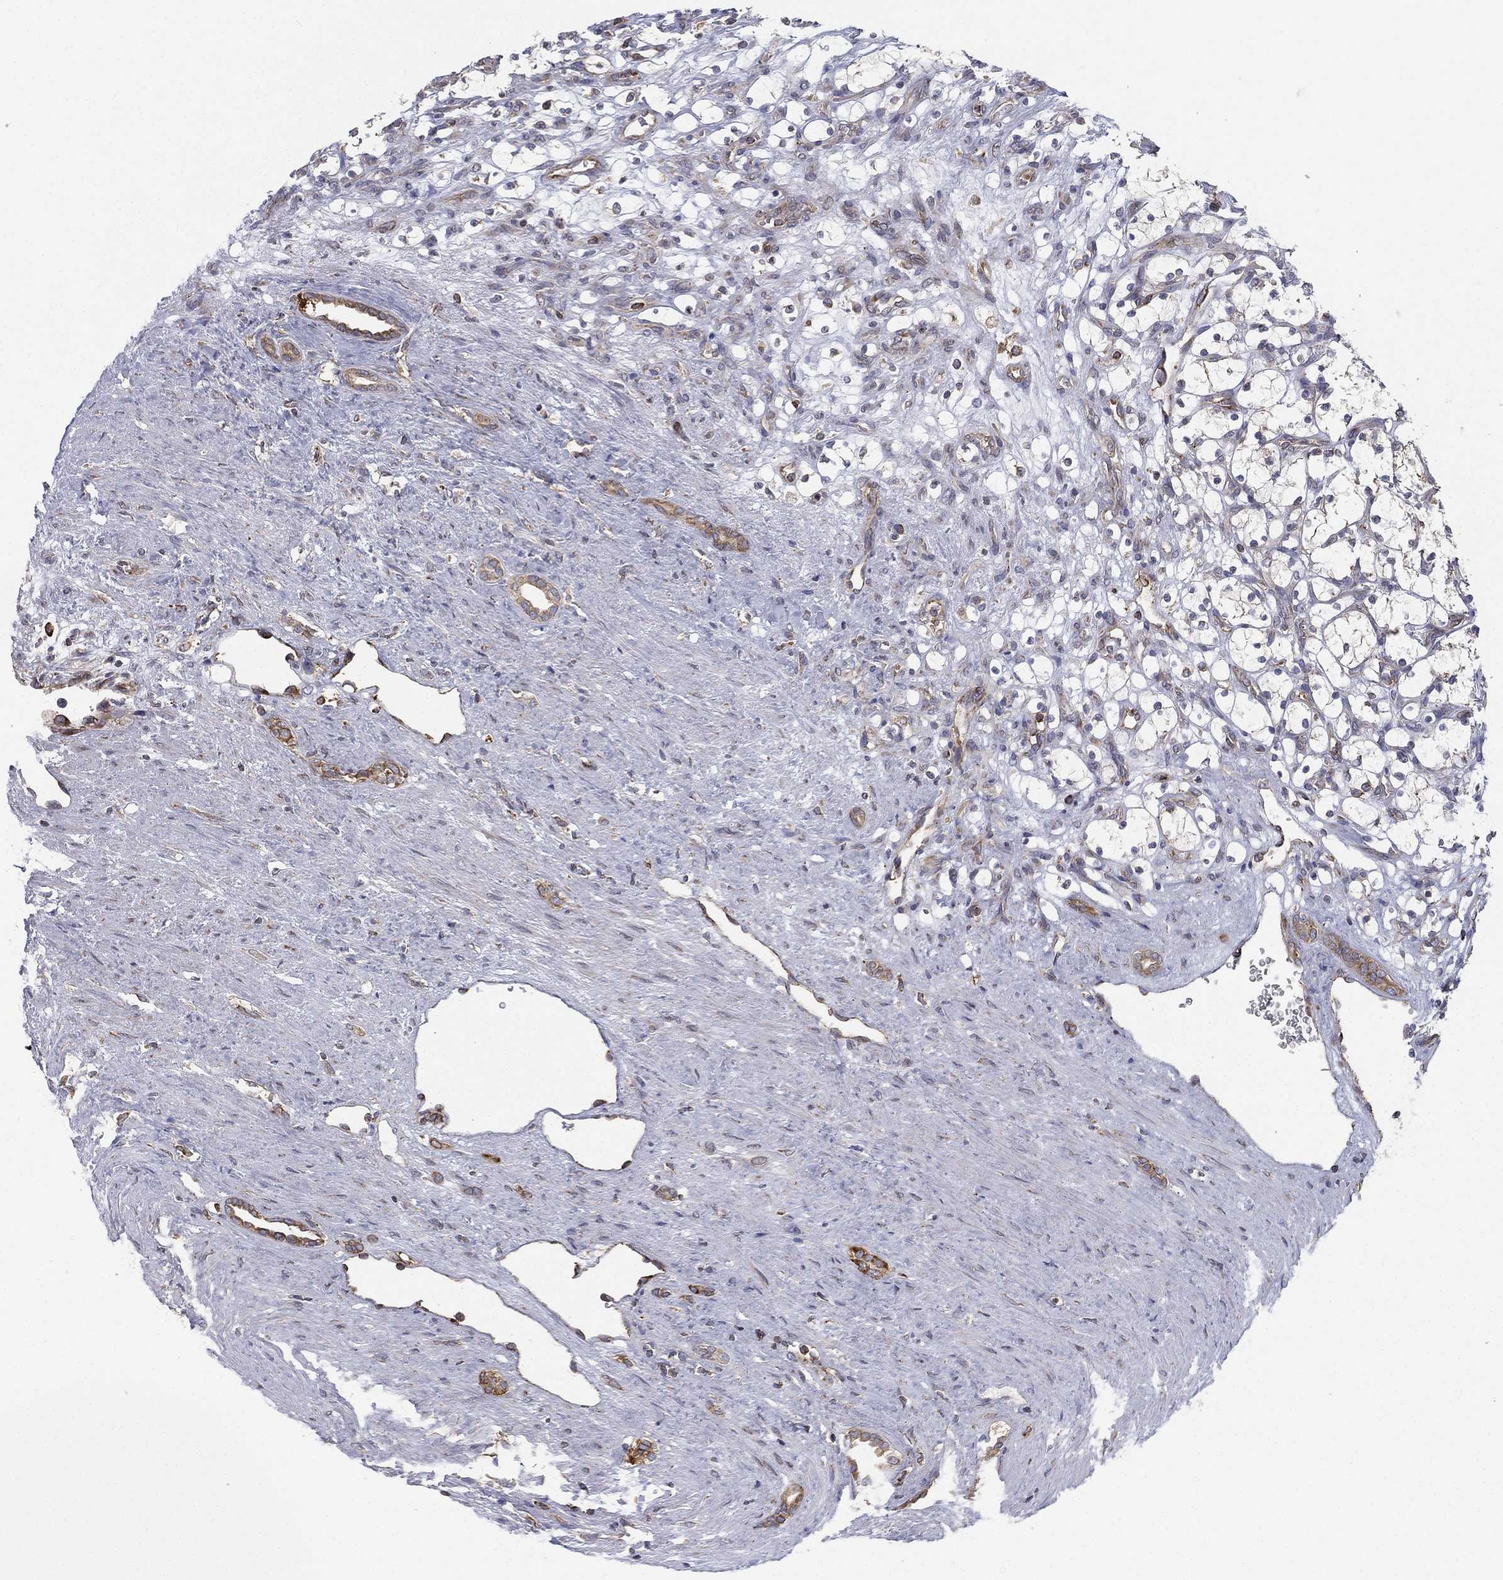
{"staining": {"intensity": "negative", "quantity": "none", "location": "none"}, "tissue": "renal cancer", "cell_type": "Tumor cells", "image_type": "cancer", "snomed": [{"axis": "morphology", "description": "Adenocarcinoma, NOS"}, {"axis": "topography", "description": "Kidney"}], "caption": "Tumor cells show no significant positivity in renal adenocarcinoma. (IHC, brightfield microscopy, high magnification).", "gene": "CYB5B", "patient": {"sex": "female", "age": 69}}